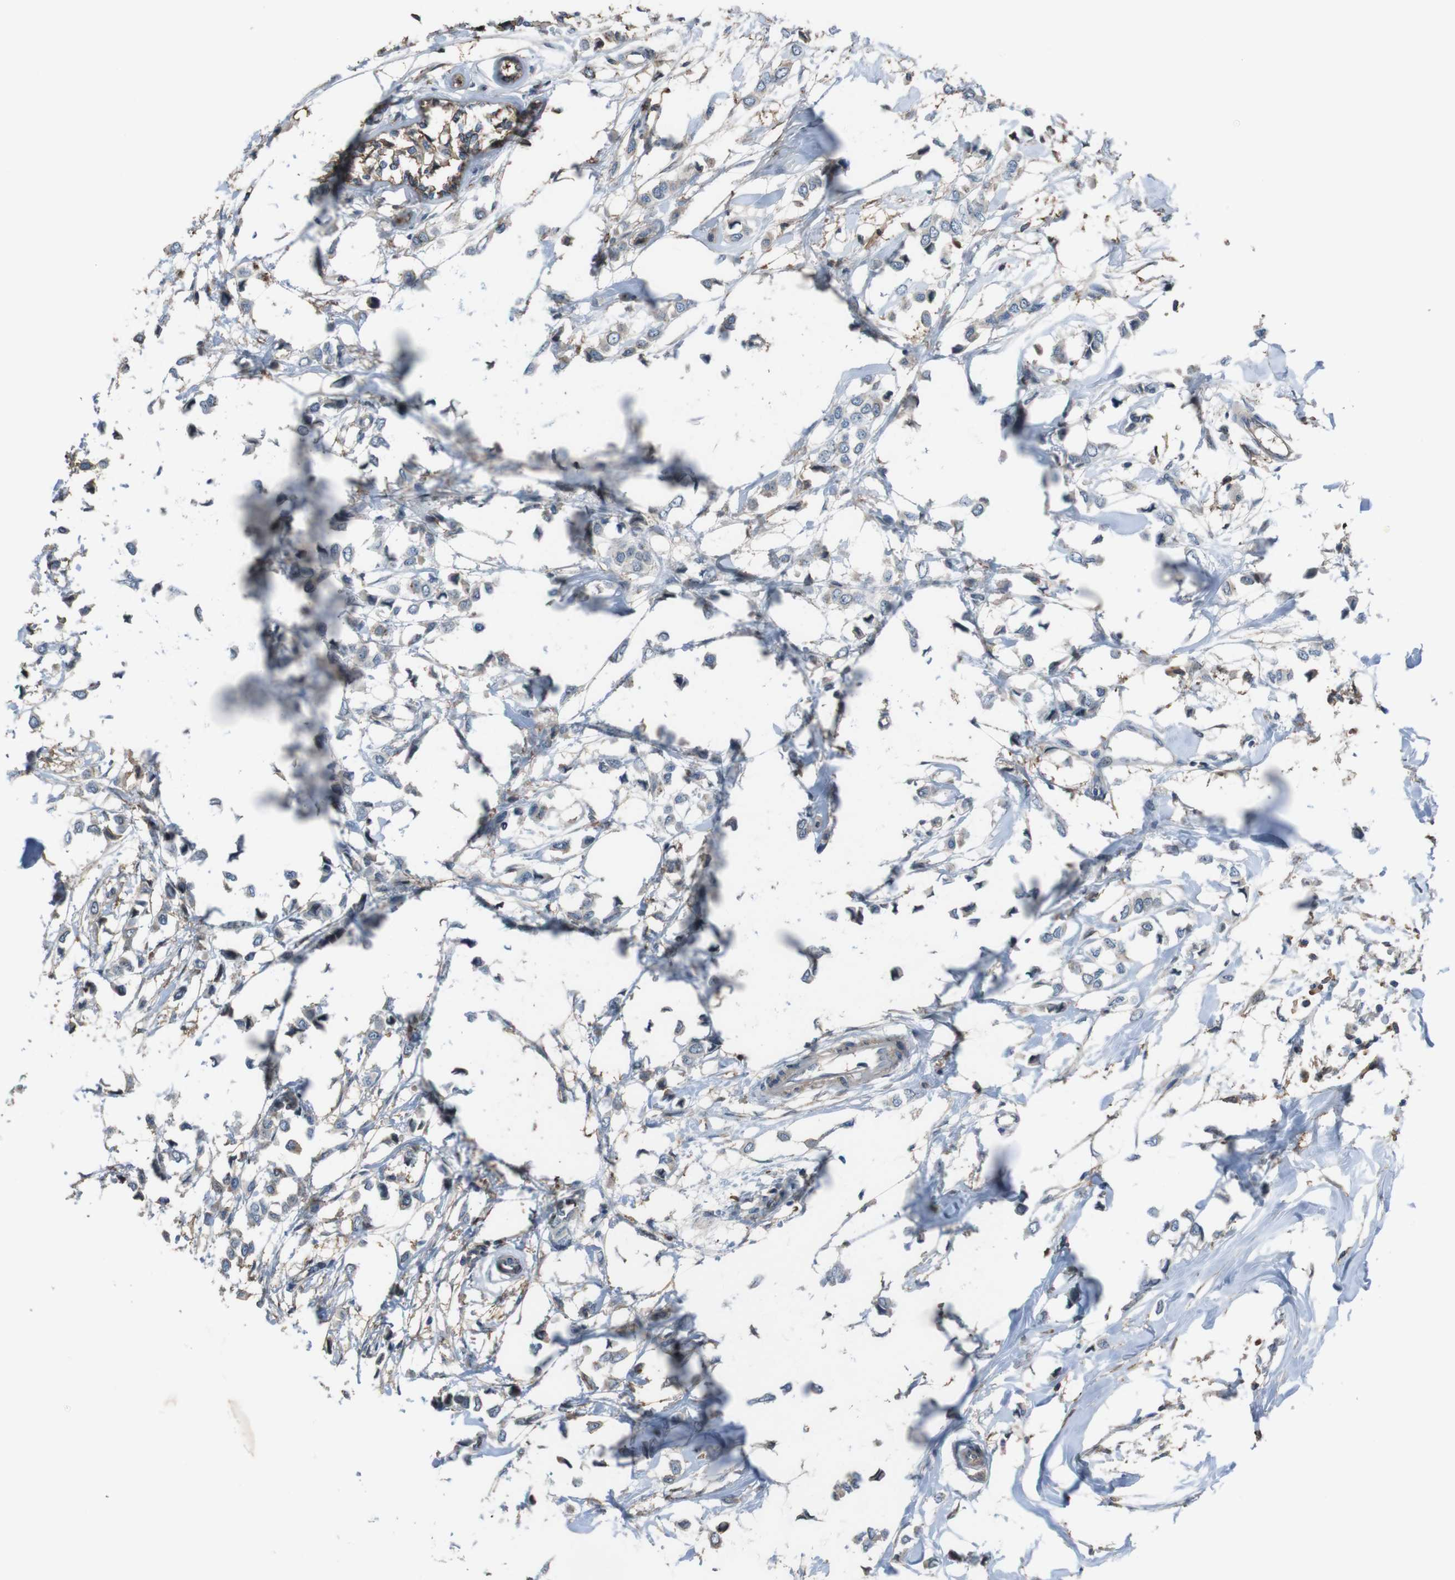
{"staining": {"intensity": "weak", "quantity": "<25%", "location": "cytoplasmic/membranous"}, "tissue": "breast cancer", "cell_type": "Tumor cells", "image_type": "cancer", "snomed": [{"axis": "morphology", "description": "Lobular carcinoma"}, {"axis": "topography", "description": "Breast"}], "caption": "Immunohistochemistry (IHC) image of neoplastic tissue: breast cancer stained with DAB (3,3'-diaminobenzidine) reveals no significant protein expression in tumor cells.", "gene": "ATP2B1", "patient": {"sex": "female", "age": 51}}